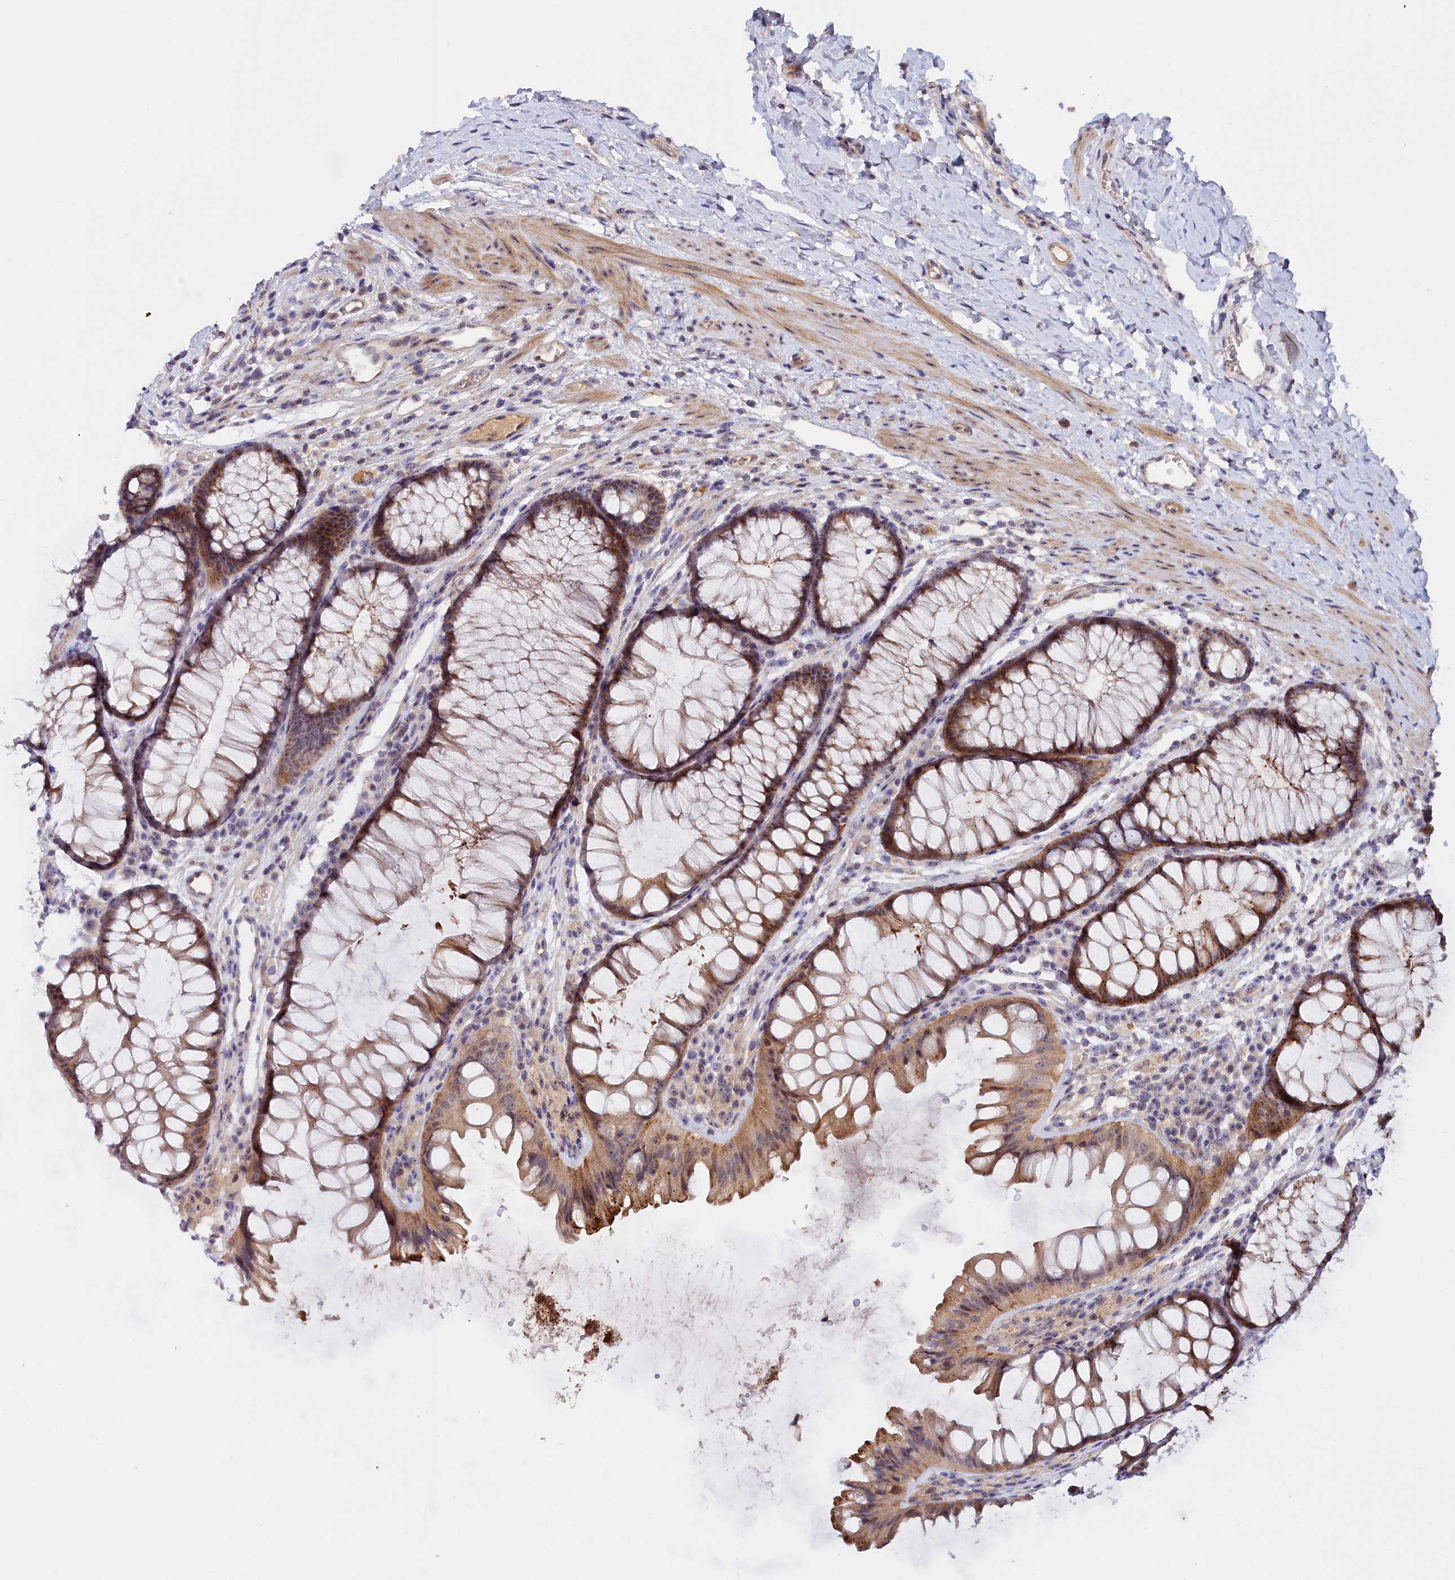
{"staining": {"intensity": "weak", "quantity": "25%-75%", "location": "cytoplasmic/membranous"}, "tissue": "colon", "cell_type": "Endothelial cells", "image_type": "normal", "snomed": [{"axis": "morphology", "description": "Normal tissue, NOS"}, {"axis": "topography", "description": "Colon"}], "caption": "Endothelial cells exhibit weak cytoplasmic/membranous expression in approximately 25%-75% of cells in unremarkable colon. (DAB (3,3'-diaminobenzidine) IHC with brightfield microscopy, high magnification).", "gene": "NEURL4", "patient": {"sex": "female", "age": 62}}